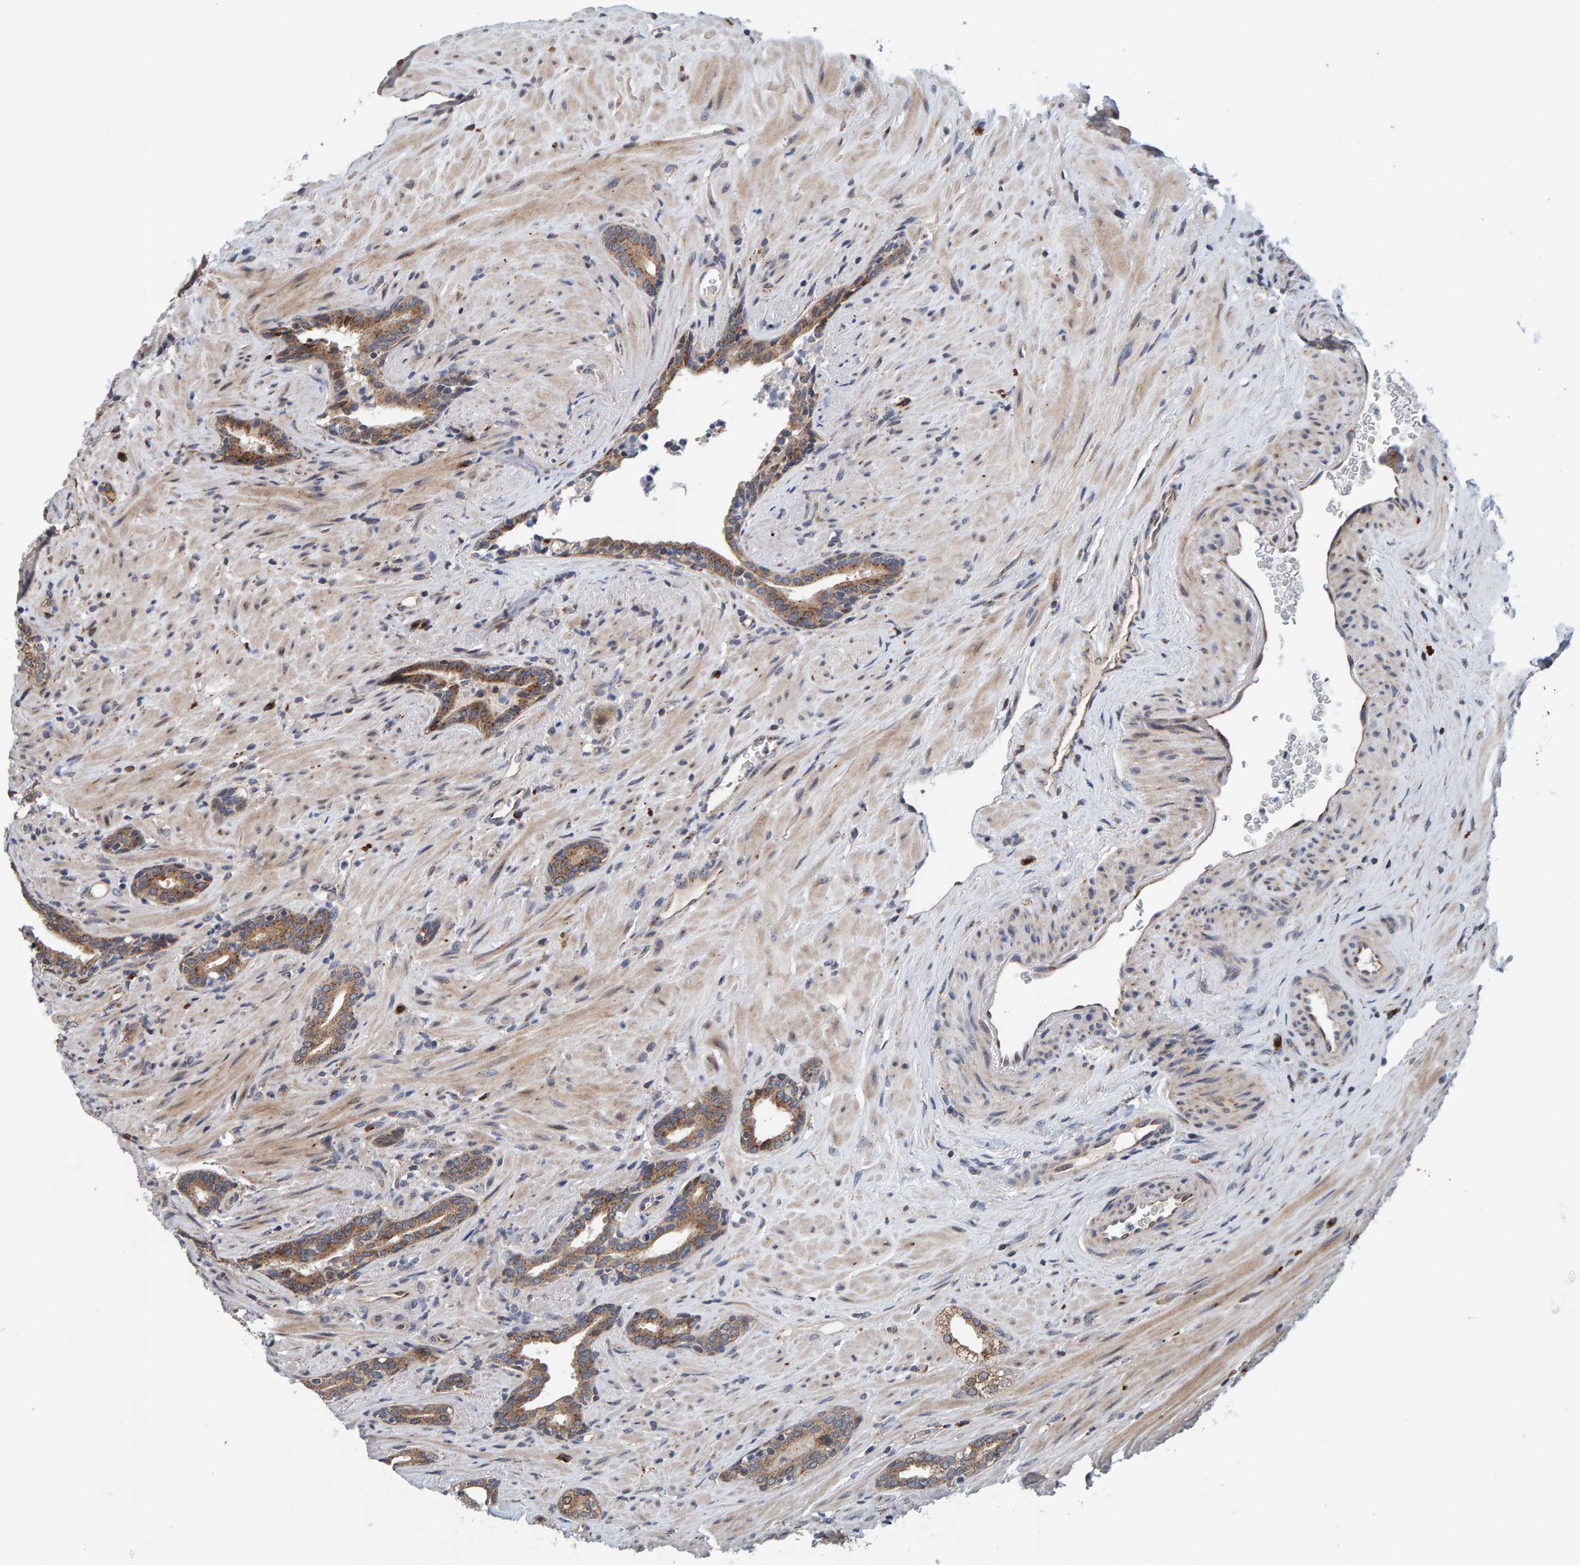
{"staining": {"intensity": "moderate", "quantity": ">75%", "location": "cytoplasmic/membranous"}, "tissue": "prostate cancer", "cell_type": "Tumor cells", "image_type": "cancer", "snomed": [{"axis": "morphology", "description": "Adenocarcinoma, High grade"}, {"axis": "topography", "description": "Prostate"}], "caption": "IHC (DAB (3,3'-diaminobenzidine)) staining of human prostate cancer (adenocarcinoma (high-grade)) exhibits moderate cytoplasmic/membranous protein positivity in approximately >75% of tumor cells.", "gene": "CCDC25", "patient": {"sex": "male", "age": 71}}